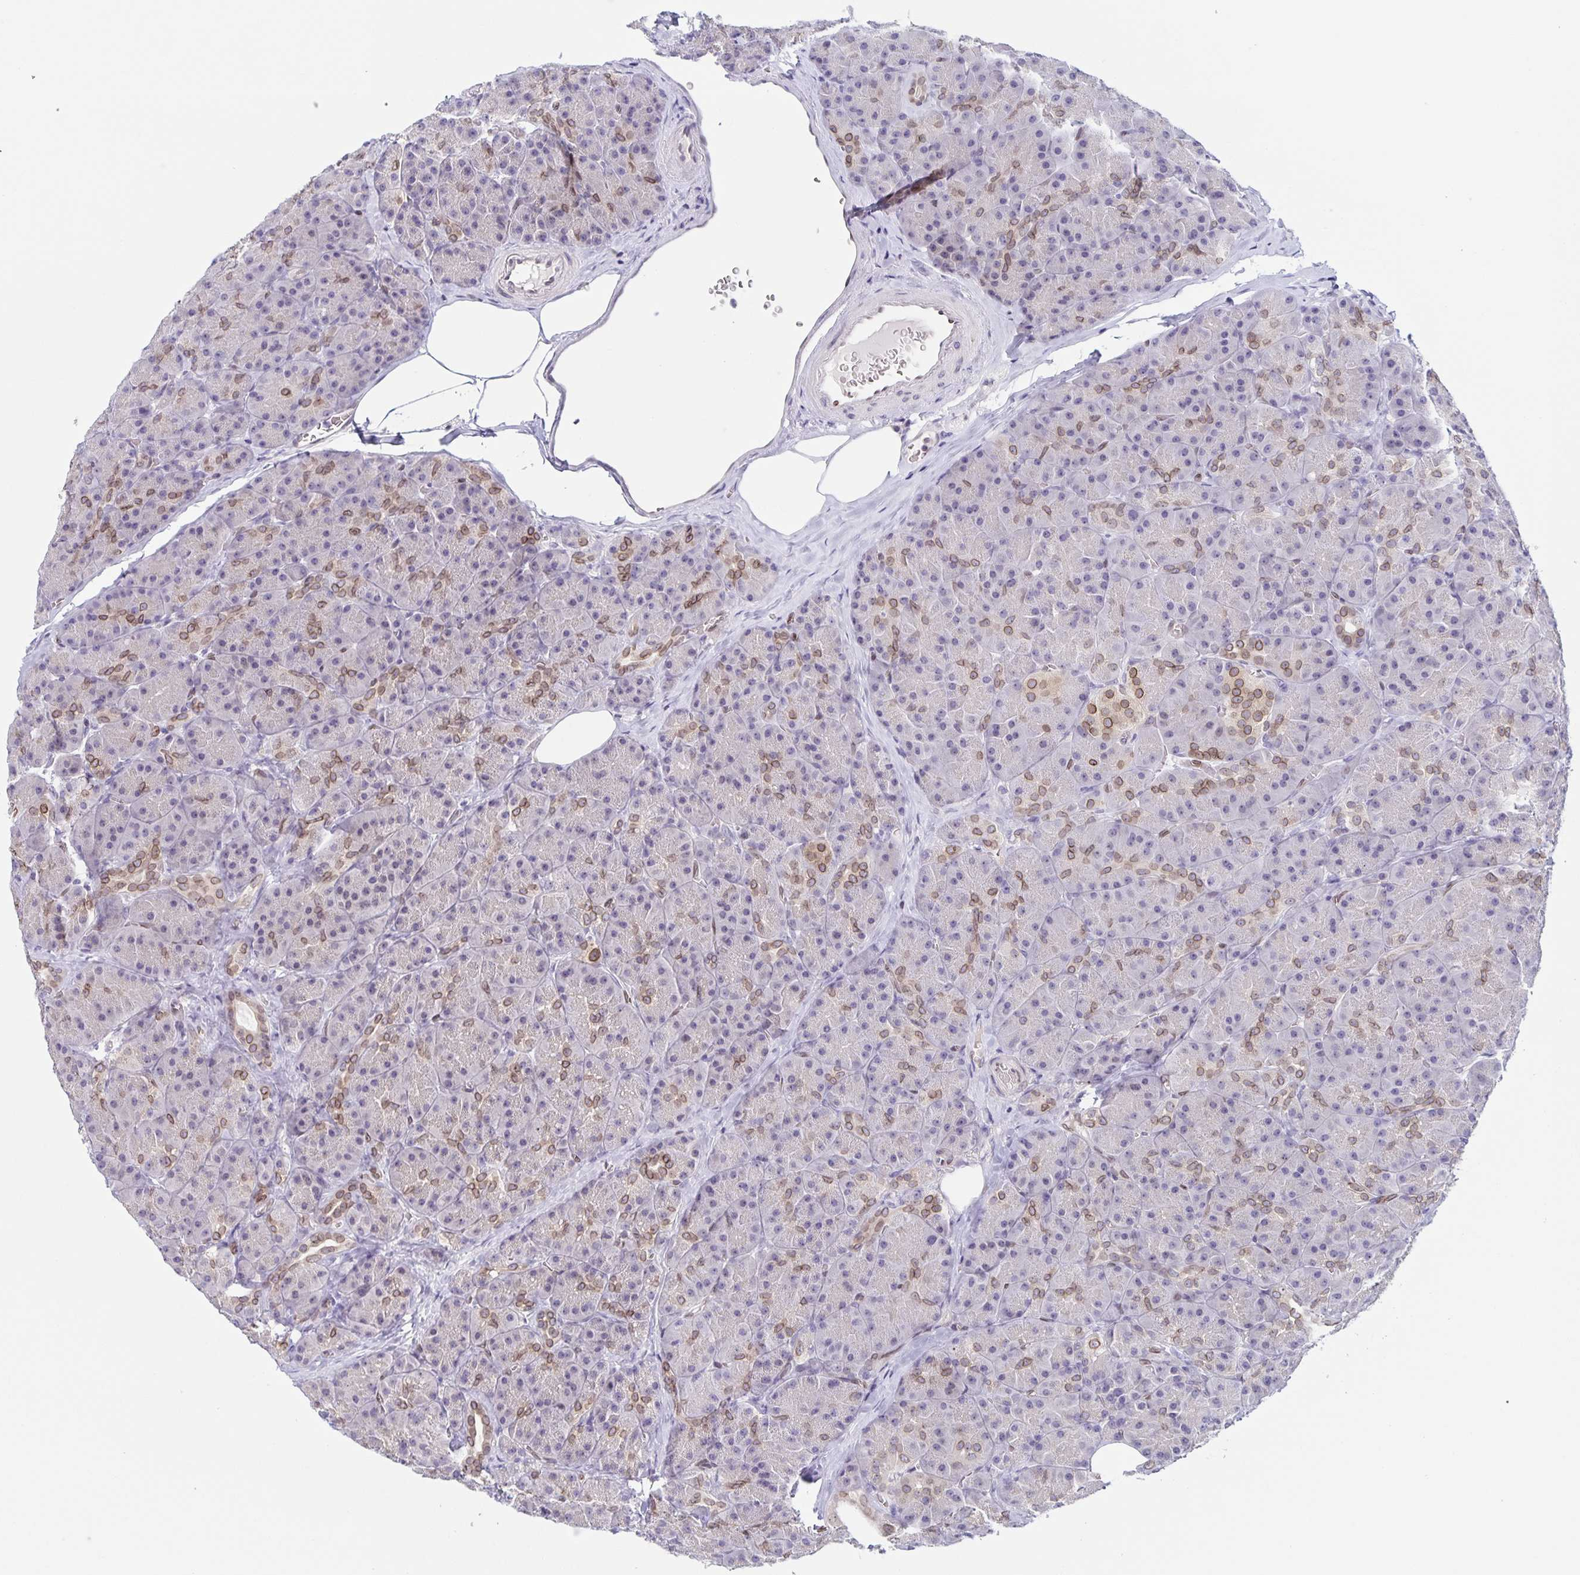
{"staining": {"intensity": "moderate", "quantity": "25%-75%", "location": "cytoplasmic/membranous,nuclear"}, "tissue": "pancreas", "cell_type": "Exocrine glandular cells", "image_type": "normal", "snomed": [{"axis": "morphology", "description": "Normal tissue, NOS"}, {"axis": "topography", "description": "Pancreas"}], "caption": "About 25%-75% of exocrine glandular cells in benign human pancreas show moderate cytoplasmic/membranous,nuclear protein positivity as visualized by brown immunohistochemical staining.", "gene": "SYNE2", "patient": {"sex": "male", "age": 57}}